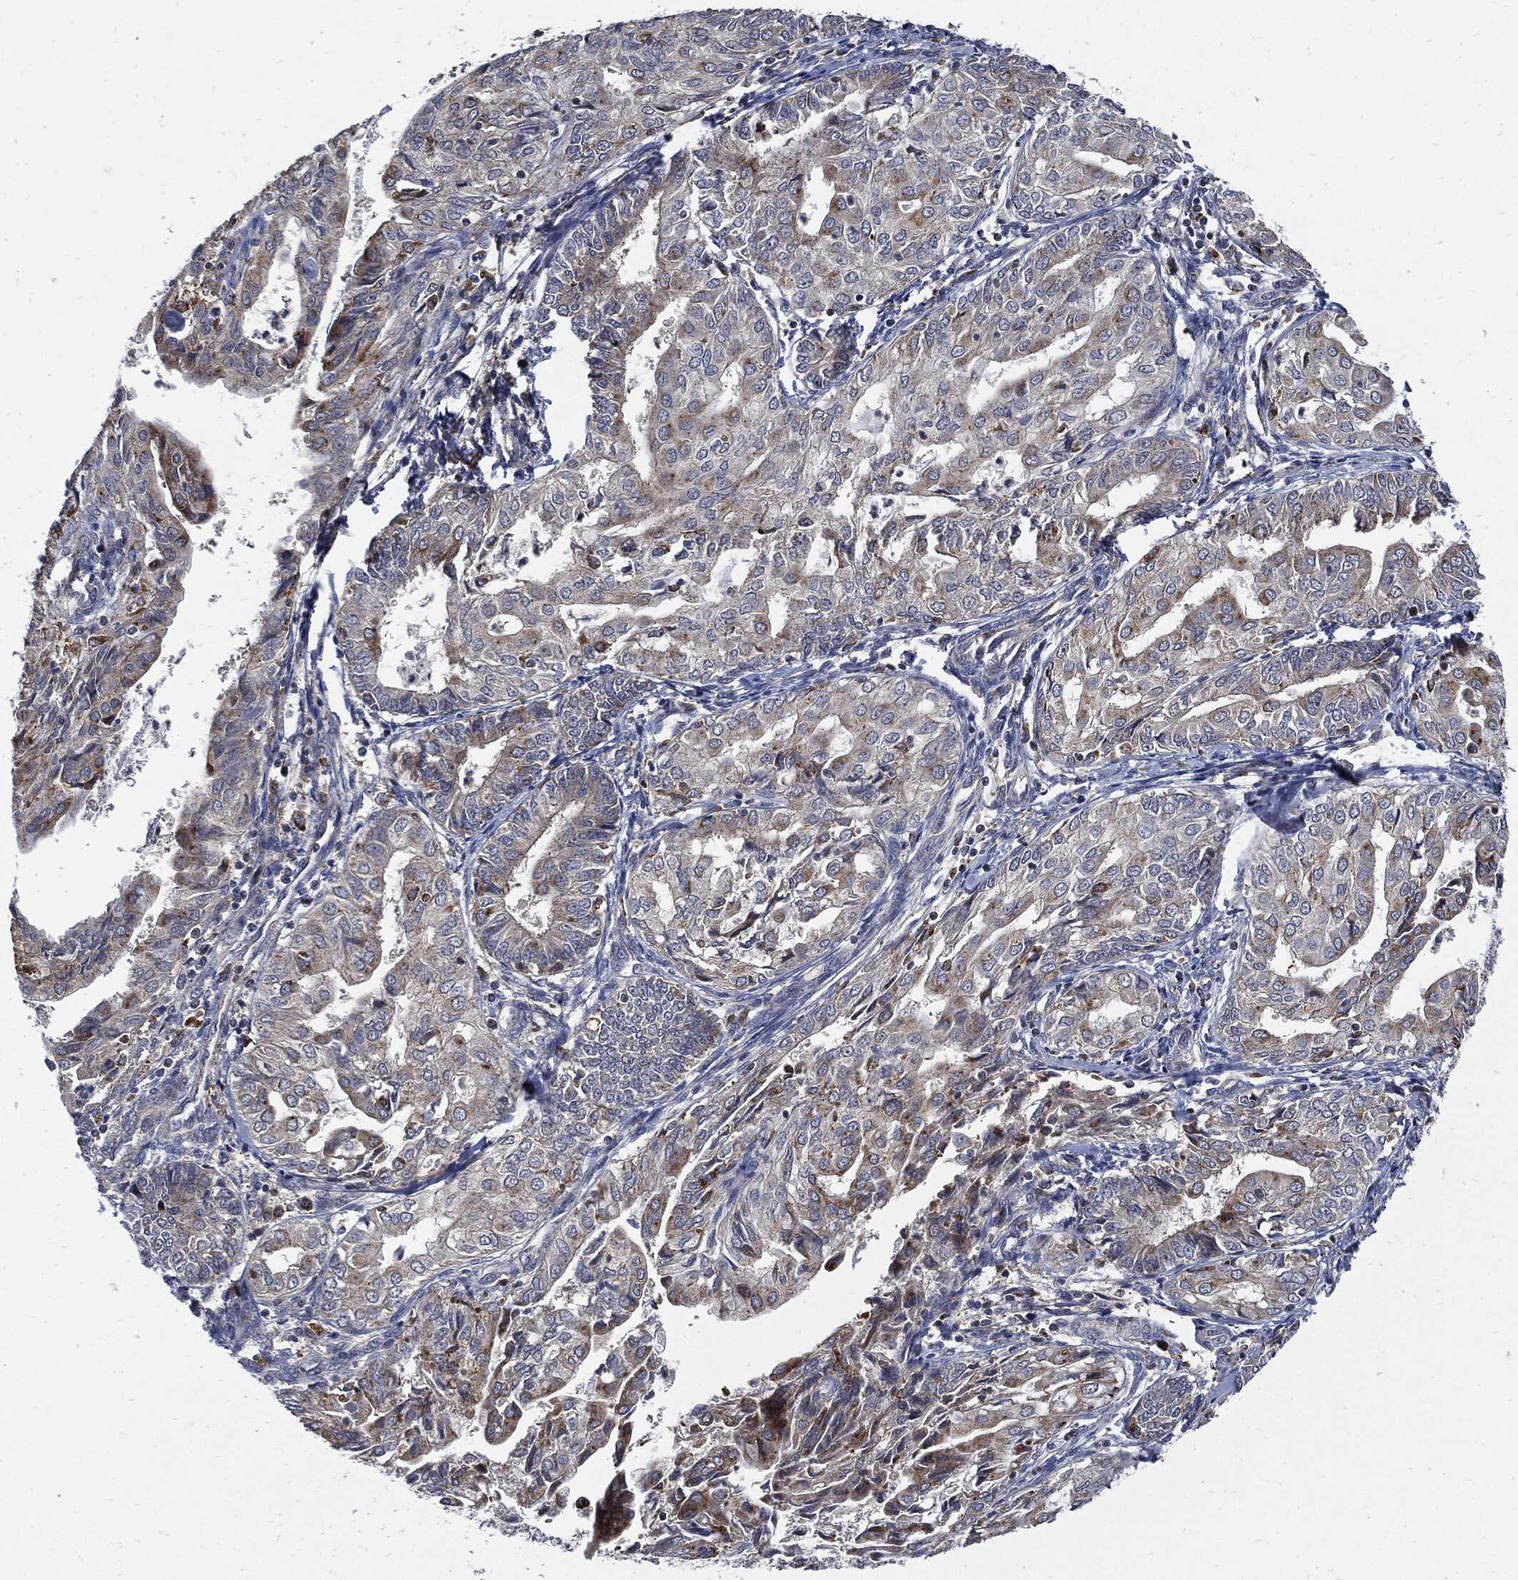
{"staining": {"intensity": "moderate", "quantity": "<25%", "location": "cytoplasmic/membranous"}, "tissue": "endometrial cancer", "cell_type": "Tumor cells", "image_type": "cancer", "snomed": [{"axis": "morphology", "description": "Adenocarcinoma, NOS"}, {"axis": "topography", "description": "Endometrium"}], "caption": "Human endometrial cancer stained for a protein (brown) displays moderate cytoplasmic/membranous positive expression in approximately <25% of tumor cells.", "gene": "SLC31A2", "patient": {"sex": "female", "age": 68}}